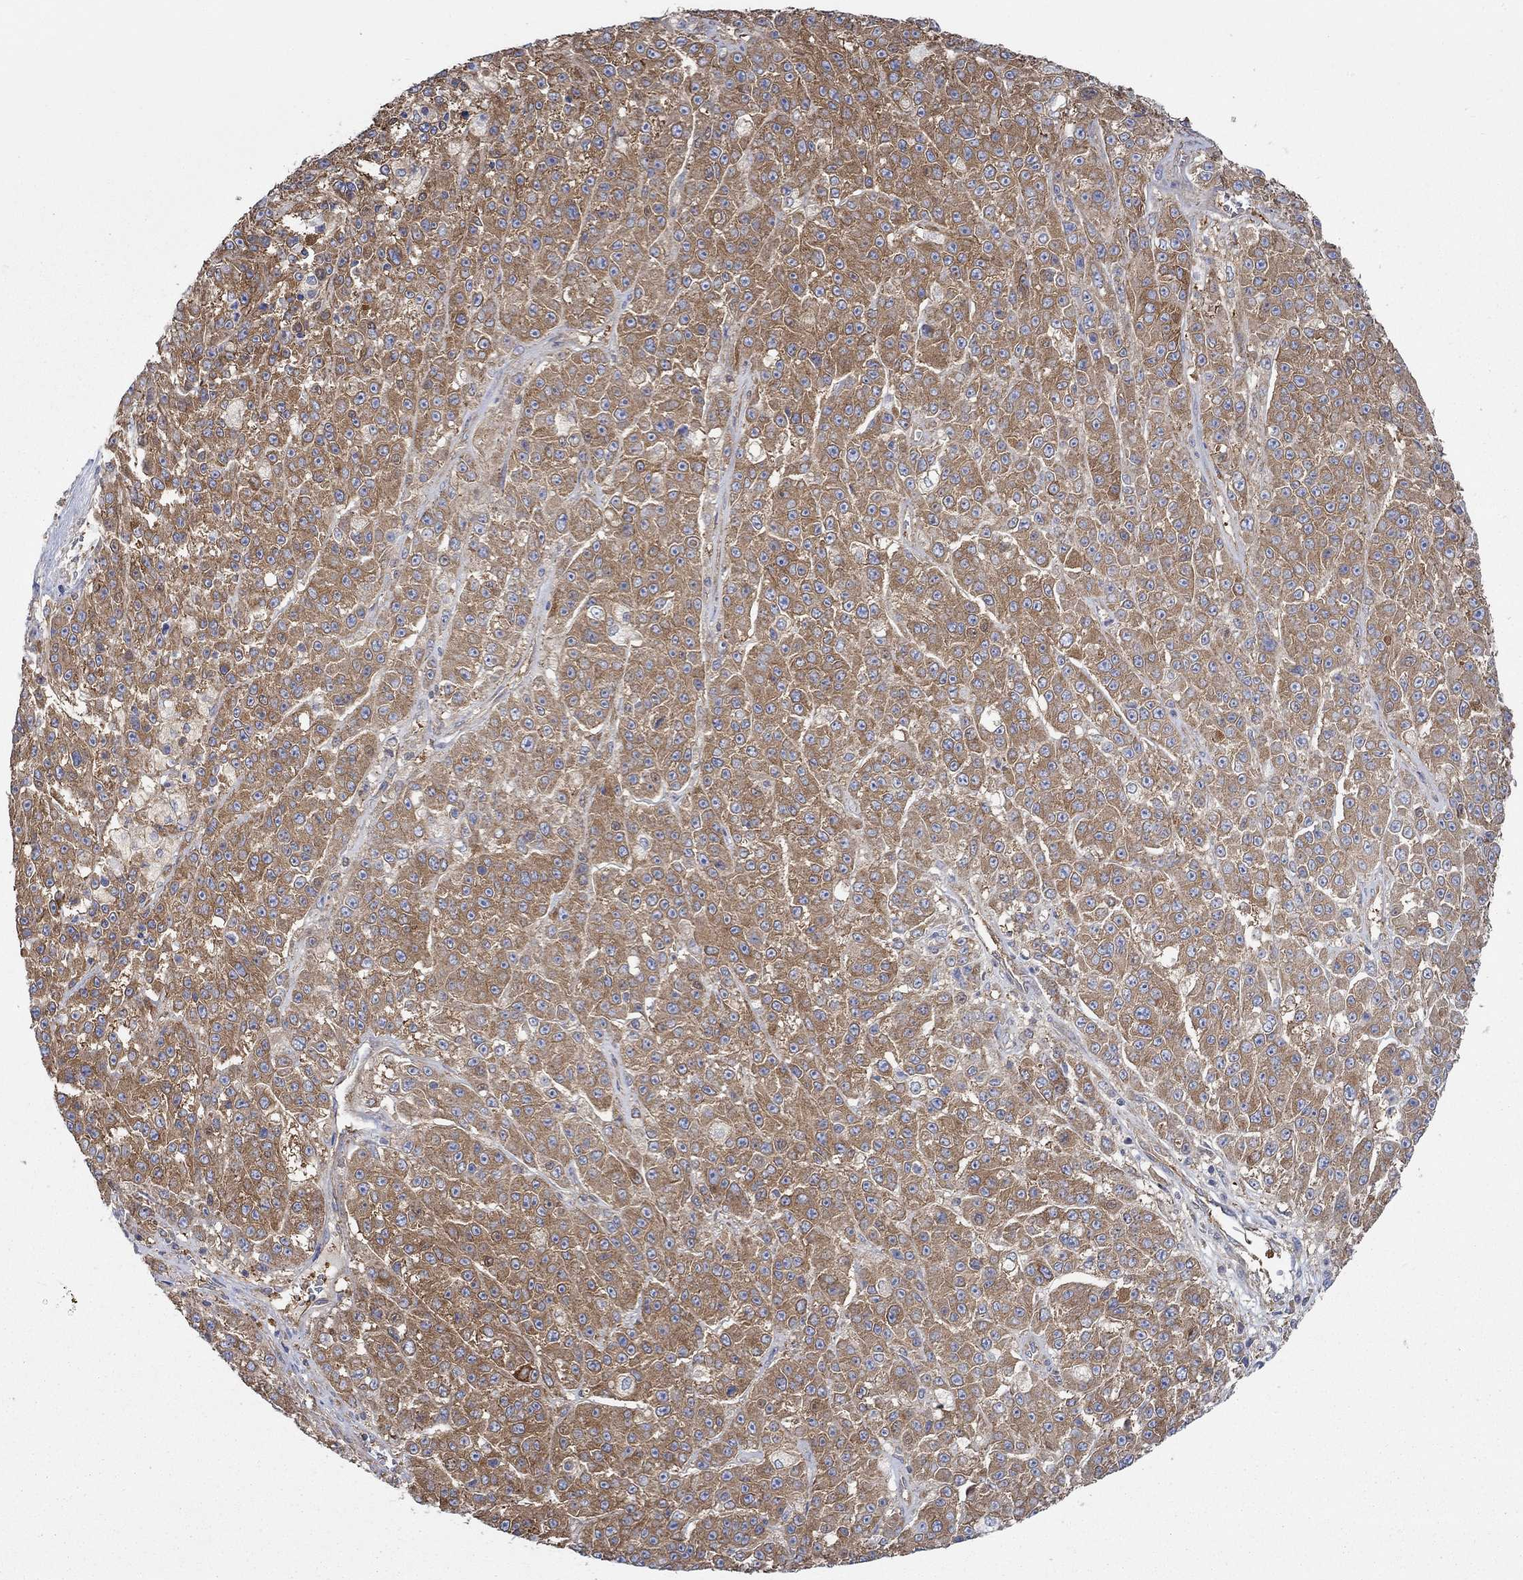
{"staining": {"intensity": "strong", "quantity": ">75%", "location": "cytoplasmic/membranous"}, "tissue": "melanoma", "cell_type": "Tumor cells", "image_type": "cancer", "snomed": [{"axis": "morphology", "description": "Malignant melanoma, NOS"}, {"axis": "topography", "description": "Skin"}], "caption": "Melanoma stained with a protein marker displays strong staining in tumor cells.", "gene": "SPAG9", "patient": {"sex": "female", "age": 58}}